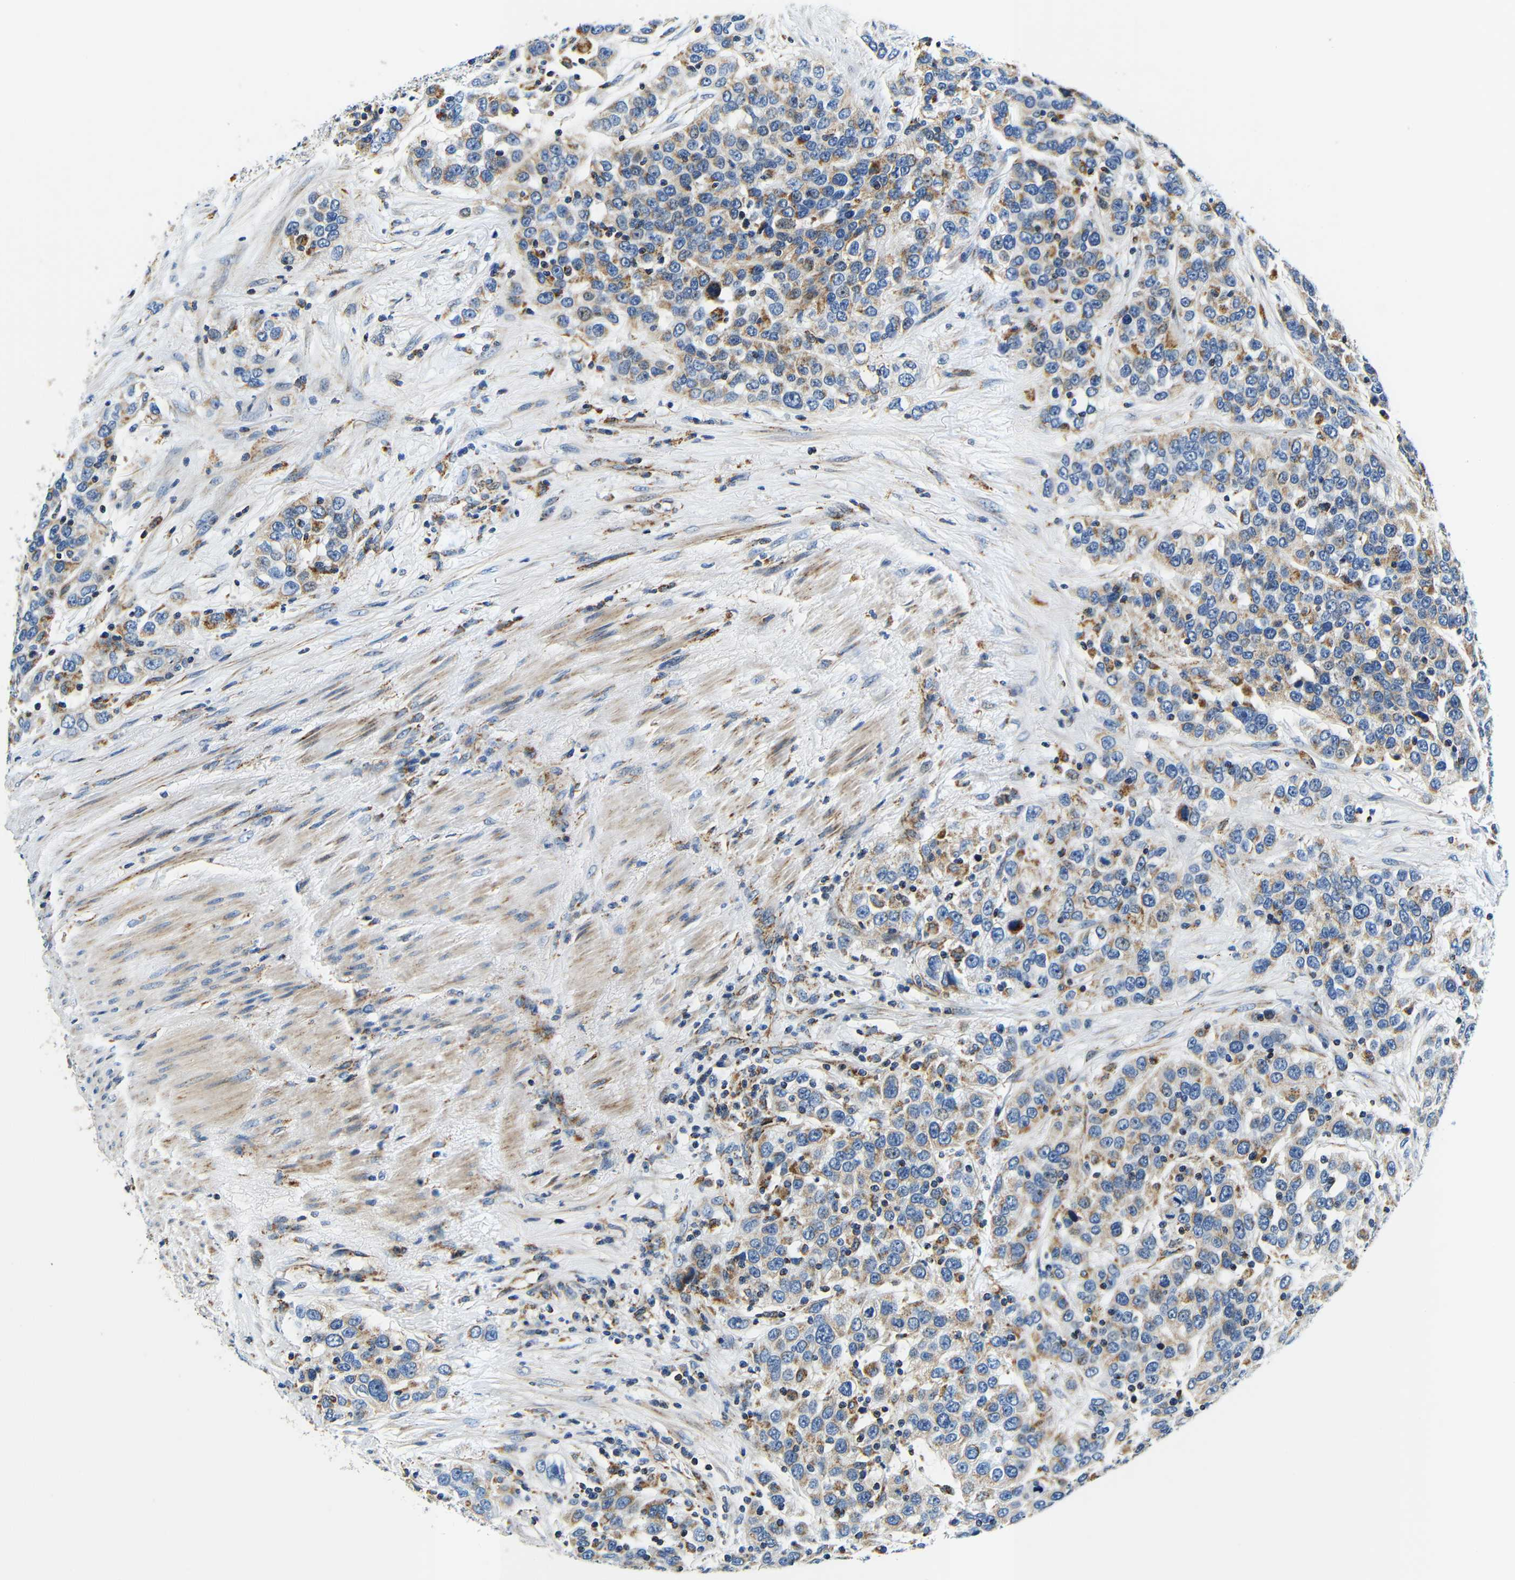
{"staining": {"intensity": "moderate", "quantity": ">75%", "location": "cytoplasmic/membranous"}, "tissue": "urothelial cancer", "cell_type": "Tumor cells", "image_type": "cancer", "snomed": [{"axis": "morphology", "description": "Urothelial carcinoma, High grade"}, {"axis": "topography", "description": "Urinary bladder"}], "caption": "A medium amount of moderate cytoplasmic/membranous staining is appreciated in about >75% of tumor cells in high-grade urothelial carcinoma tissue.", "gene": "GALNT18", "patient": {"sex": "female", "age": 80}}